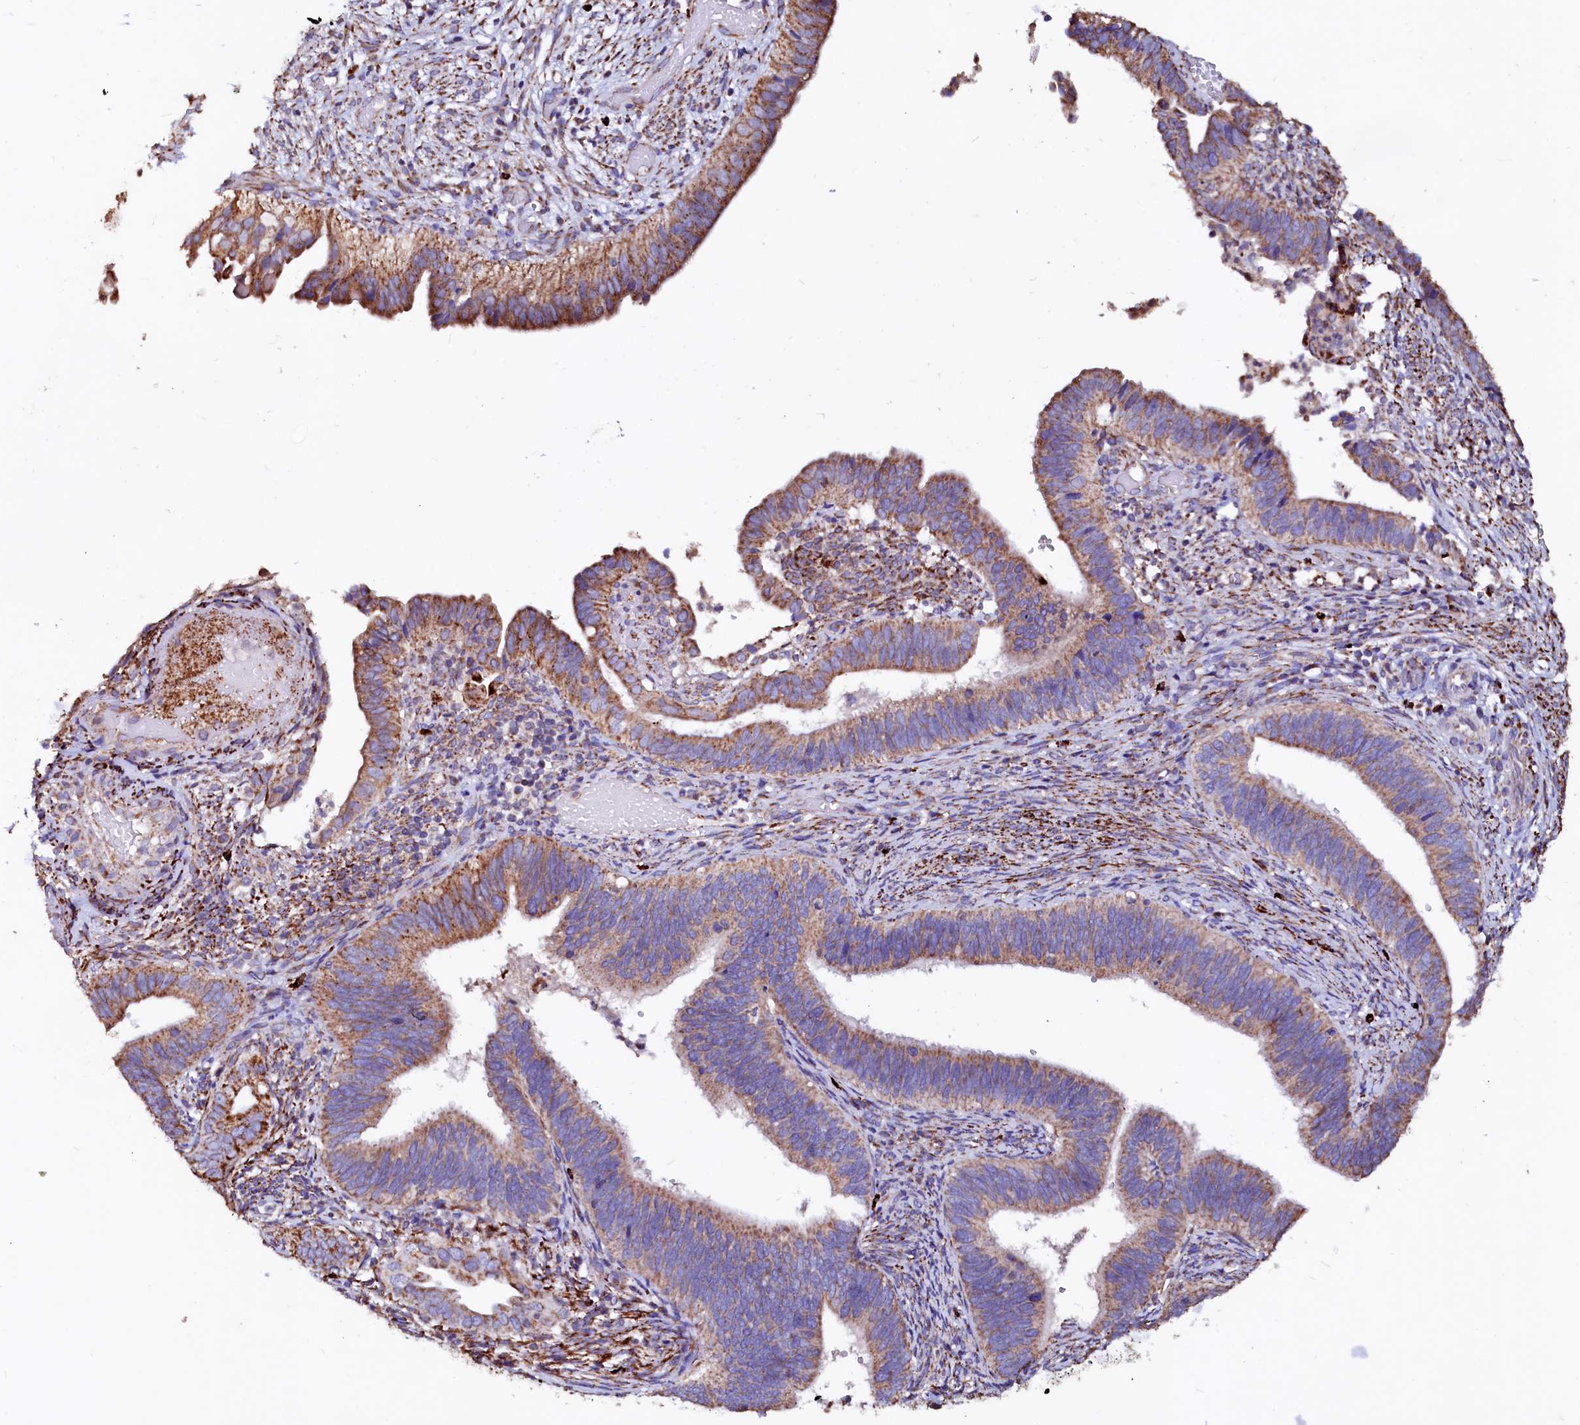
{"staining": {"intensity": "moderate", "quantity": ">75%", "location": "cytoplasmic/membranous"}, "tissue": "cervical cancer", "cell_type": "Tumor cells", "image_type": "cancer", "snomed": [{"axis": "morphology", "description": "Adenocarcinoma, NOS"}, {"axis": "topography", "description": "Cervix"}], "caption": "Cervical adenocarcinoma tissue shows moderate cytoplasmic/membranous expression in approximately >75% of tumor cells", "gene": "MAOB", "patient": {"sex": "female", "age": 42}}